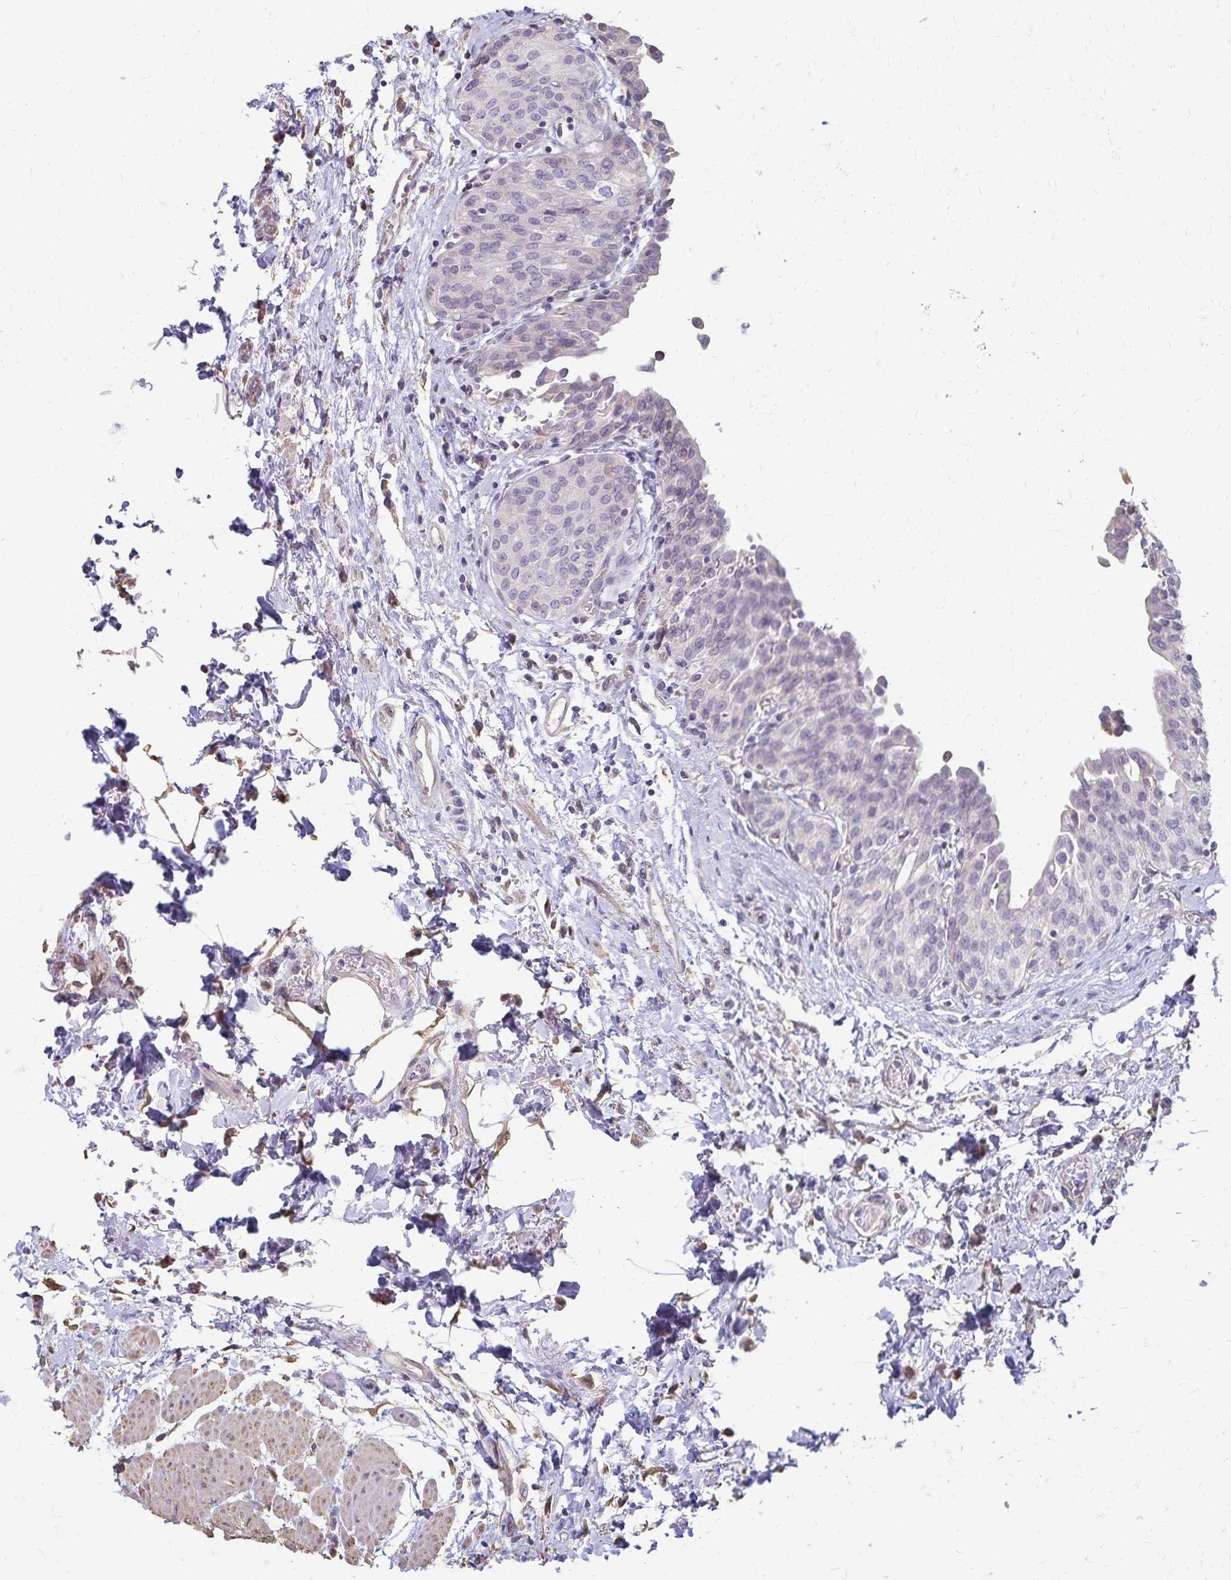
{"staining": {"intensity": "negative", "quantity": "none", "location": "none"}, "tissue": "urinary bladder", "cell_type": "Urothelial cells", "image_type": "normal", "snomed": [{"axis": "morphology", "description": "Normal tissue, NOS"}, {"axis": "topography", "description": "Urinary bladder"}], "caption": "DAB immunohistochemical staining of normal urinary bladder shows no significant expression in urothelial cells. (DAB (3,3'-diaminobenzidine) IHC with hematoxylin counter stain).", "gene": "KISS1", "patient": {"sex": "male", "age": 68}}